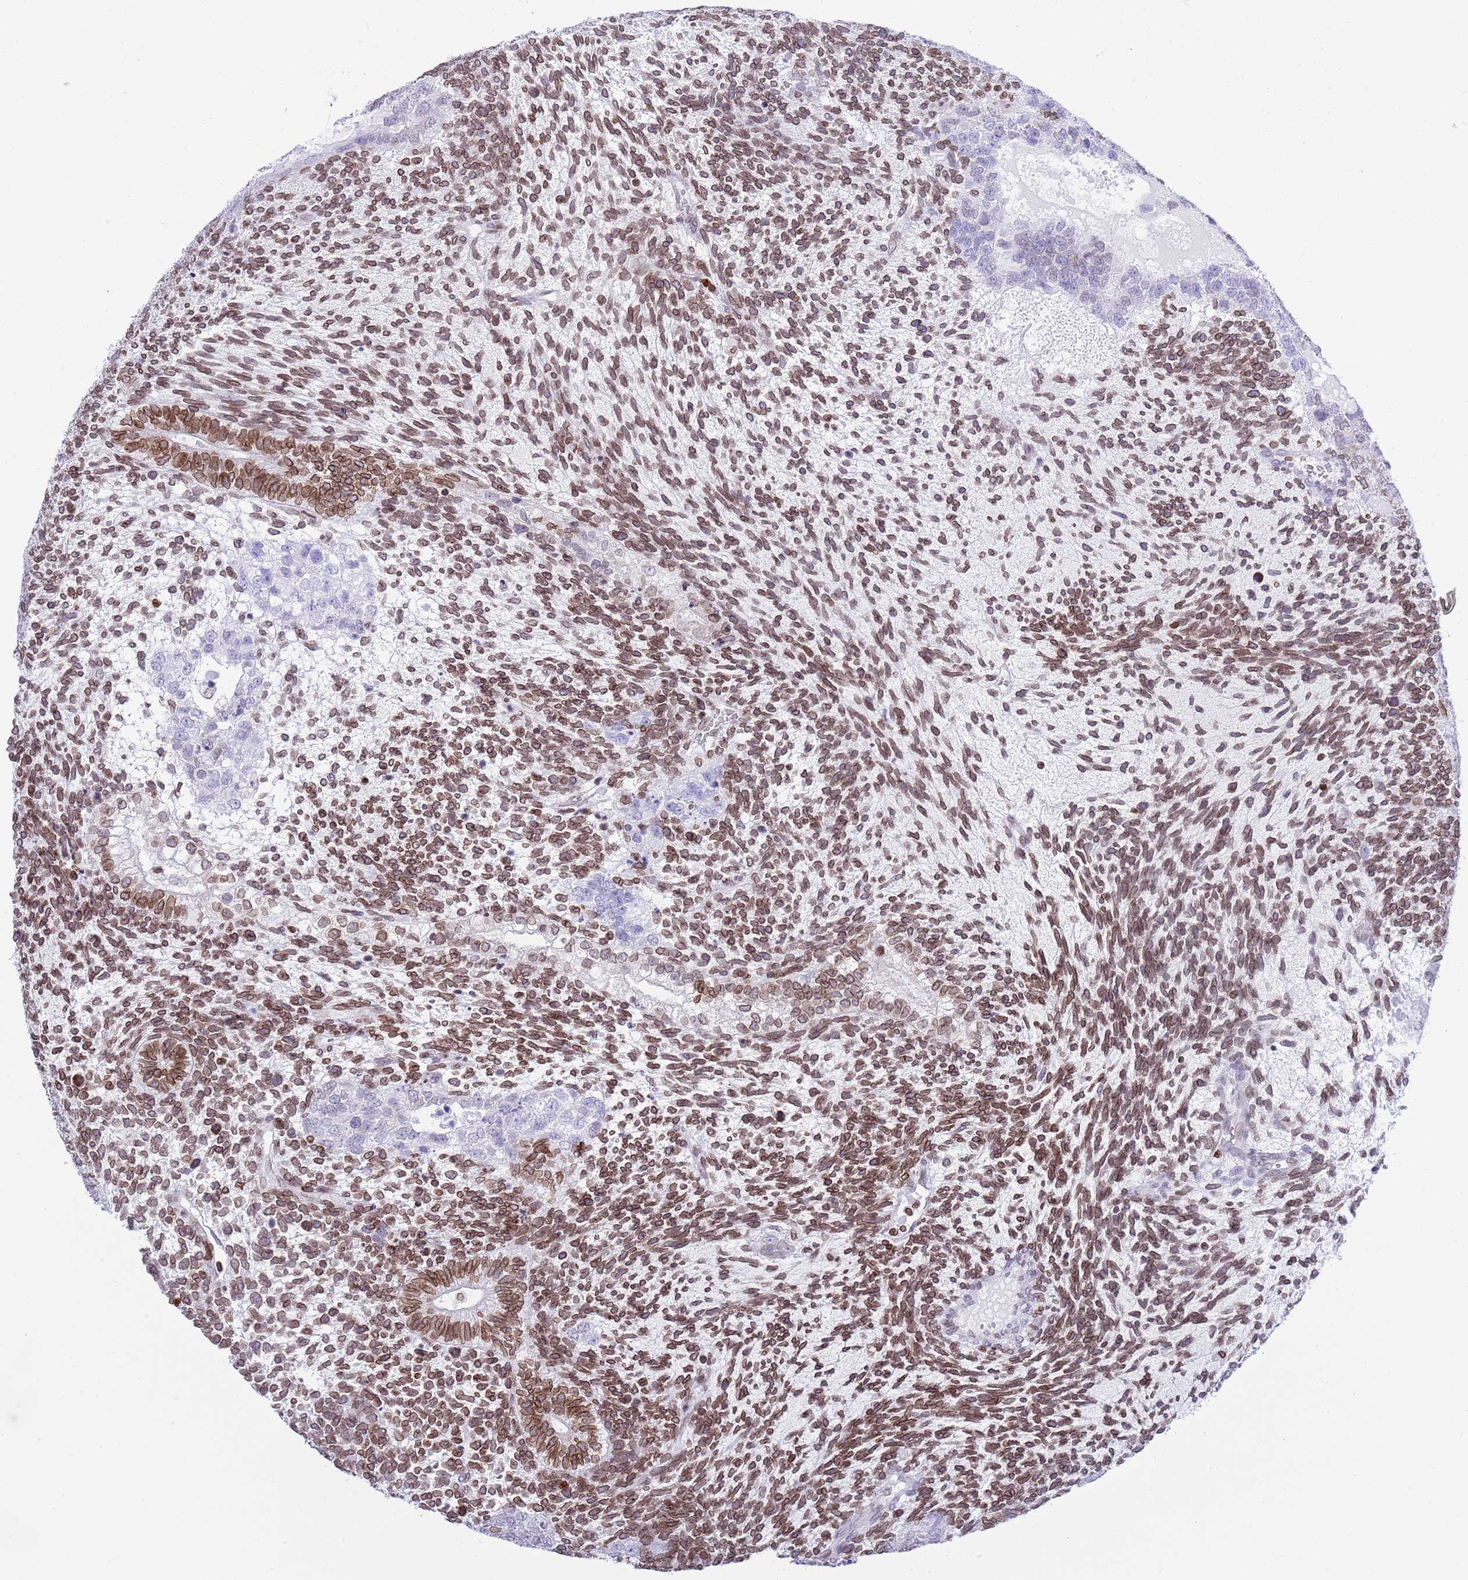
{"staining": {"intensity": "strong", "quantity": "25%-75%", "location": "cytoplasmic/membranous,nuclear"}, "tissue": "testis cancer", "cell_type": "Tumor cells", "image_type": "cancer", "snomed": [{"axis": "morphology", "description": "Carcinoma, Embryonal, NOS"}, {"axis": "topography", "description": "Testis"}], "caption": "The micrograph reveals a brown stain indicating the presence of a protein in the cytoplasmic/membranous and nuclear of tumor cells in embryonal carcinoma (testis).", "gene": "LBR", "patient": {"sex": "male", "age": 23}}